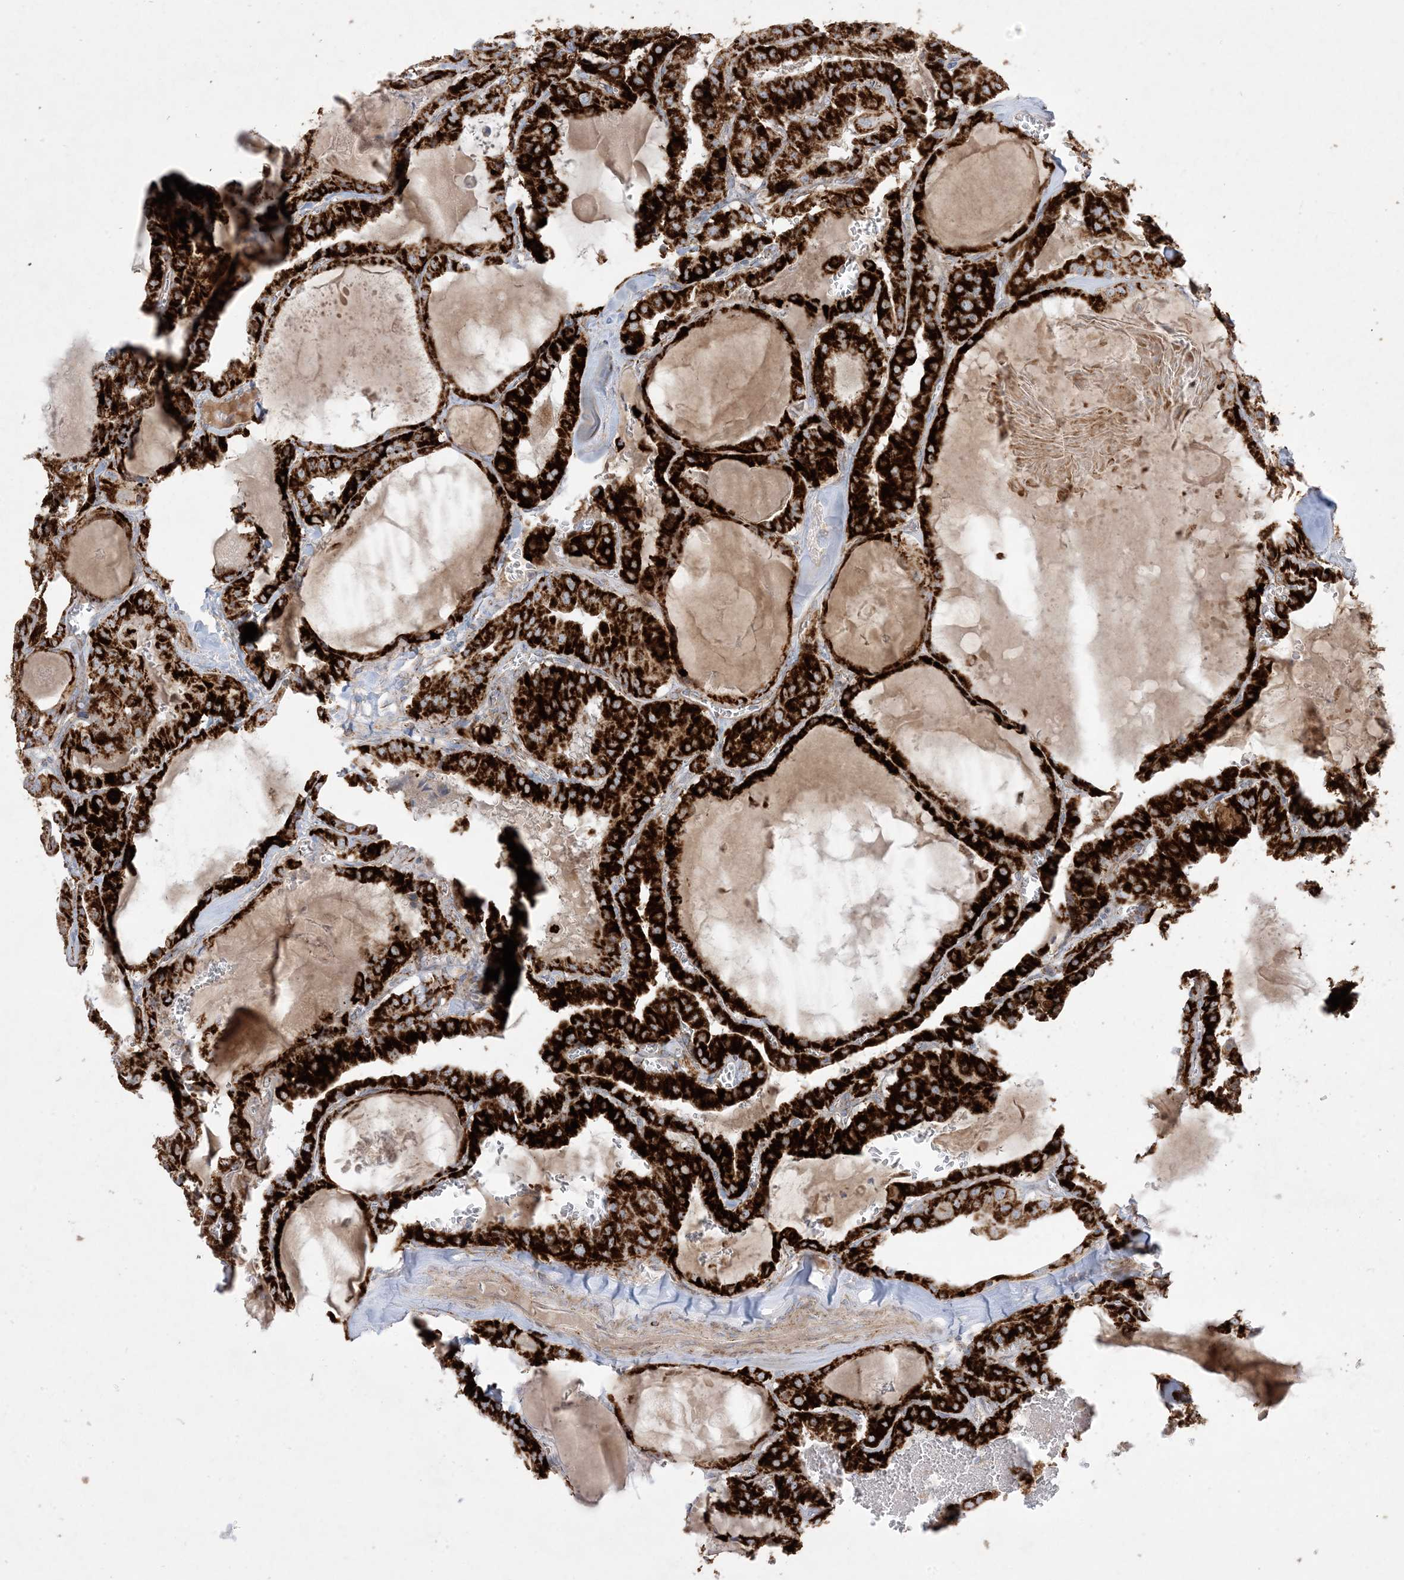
{"staining": {"intensity": "strong", "quantity": ">75%", "location": "cytoplasmic/membranous"}, "tissue": "thyroid cancer", "cell_type": "Tumor cells", "image_type": "cancer", "snomed": [{"axis": "morphology", "description": "Papillary adenocarcinoma, NOS"}, {"axis": "topography", "description": "Thyroid gland"}], "caption": "A high-resolution micrograph shows IHC staining of thyroid papillary adenocarcinoma, which shows strong cytoplasmic/membranous staining in about >75% of tumor cells.", "gene": "NDUFAF3", "patient": {"sex": "male", "age": 52}}